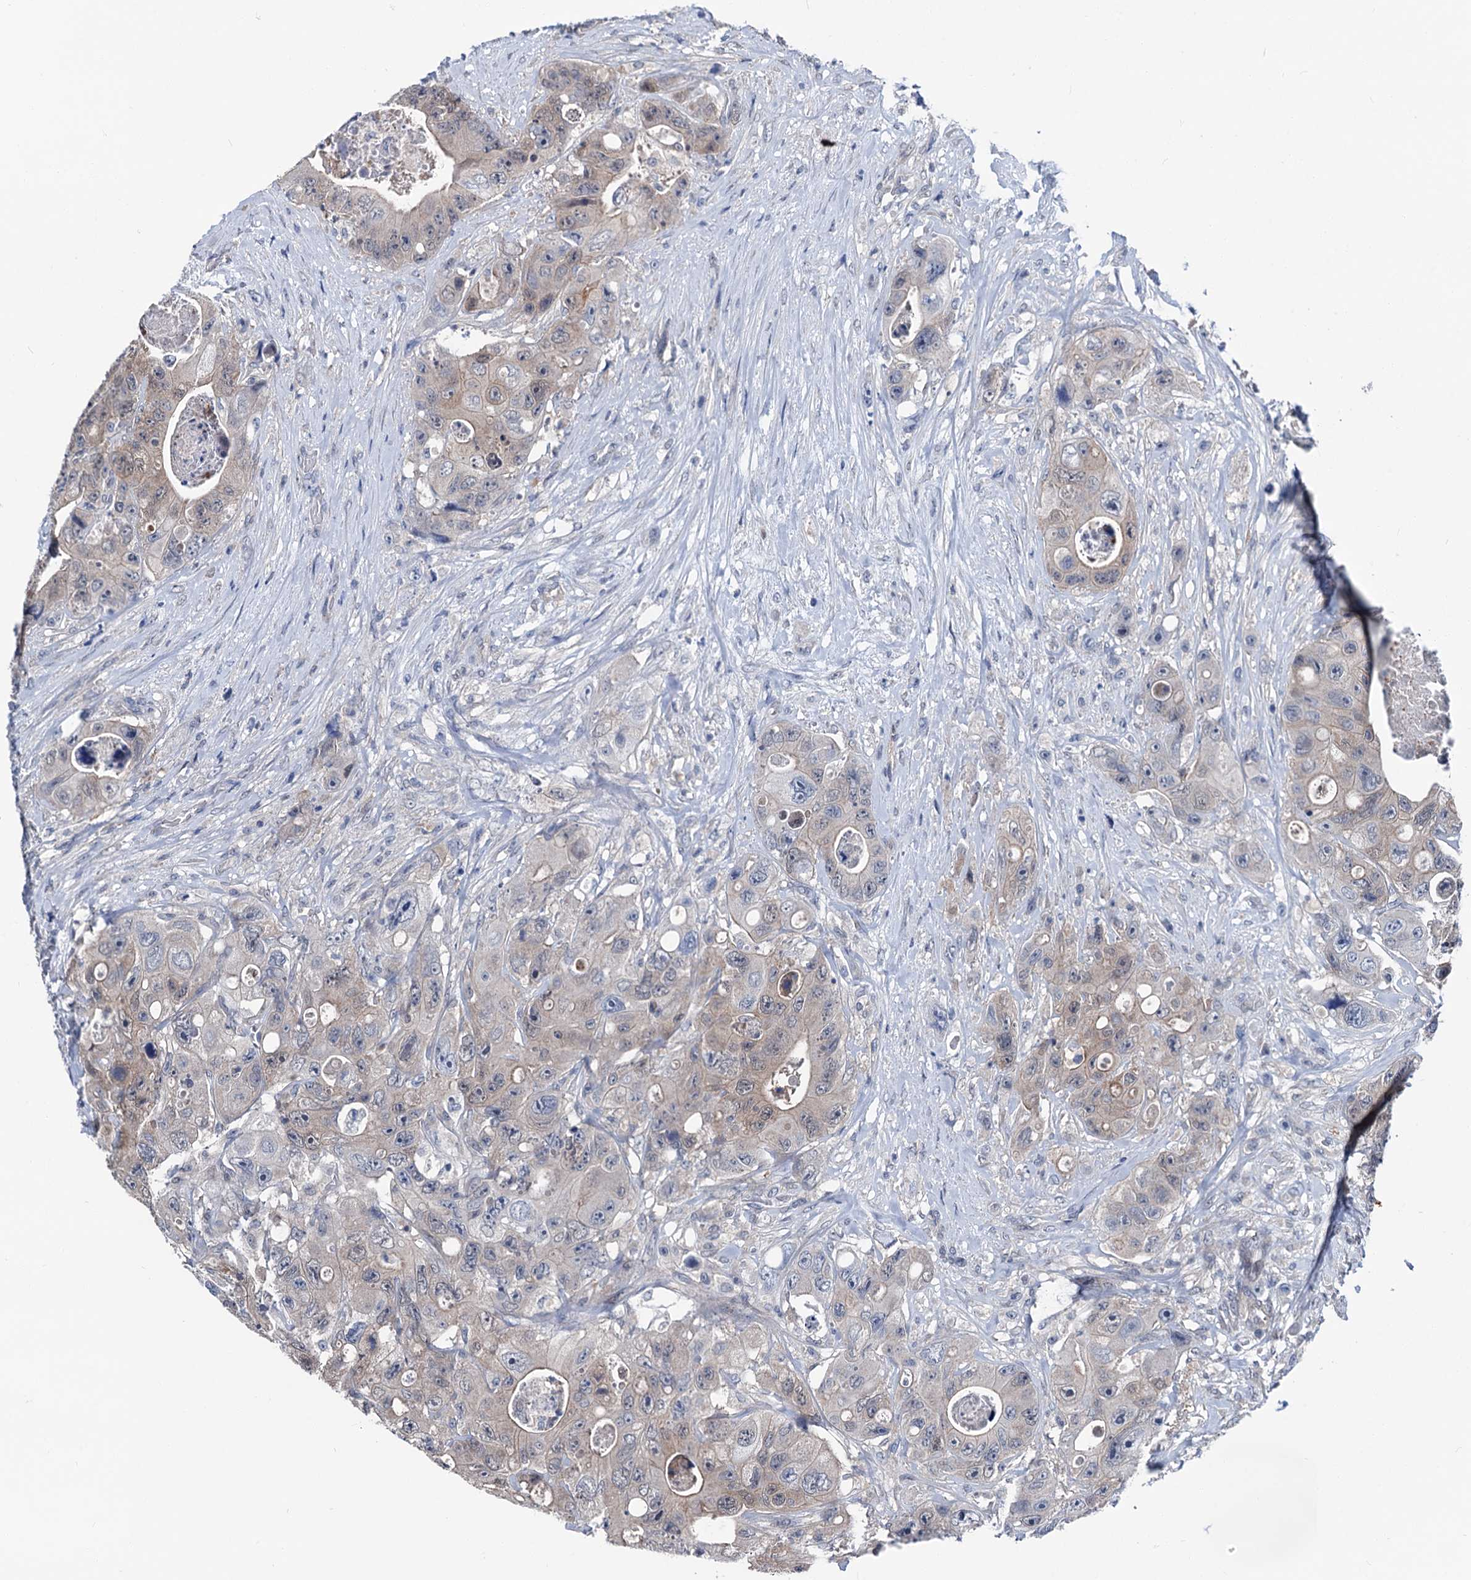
{"staining": {"intensity": "moderate", "quantity": "25%-75%", "location": "cytoplasmic/membranous,nuclear"}, "tissue": "colorectal cancer", "cell_type": "Tumor cells", "image_type": "cancer", "snomed": [{"axis": "morphology", "description": "Adenocarcinoma, NOS"}, {"axis": "topography", "description": "Colon"}], "caption": "A medium amount of moderate cytoplasmic/membranous and nuclear positivity is identified in about 25%-75% of tumor cells in colorectal adenocarcinoma tissue.", "gene": "GLO1", "patient": {"sex": "female", "age": 46}}